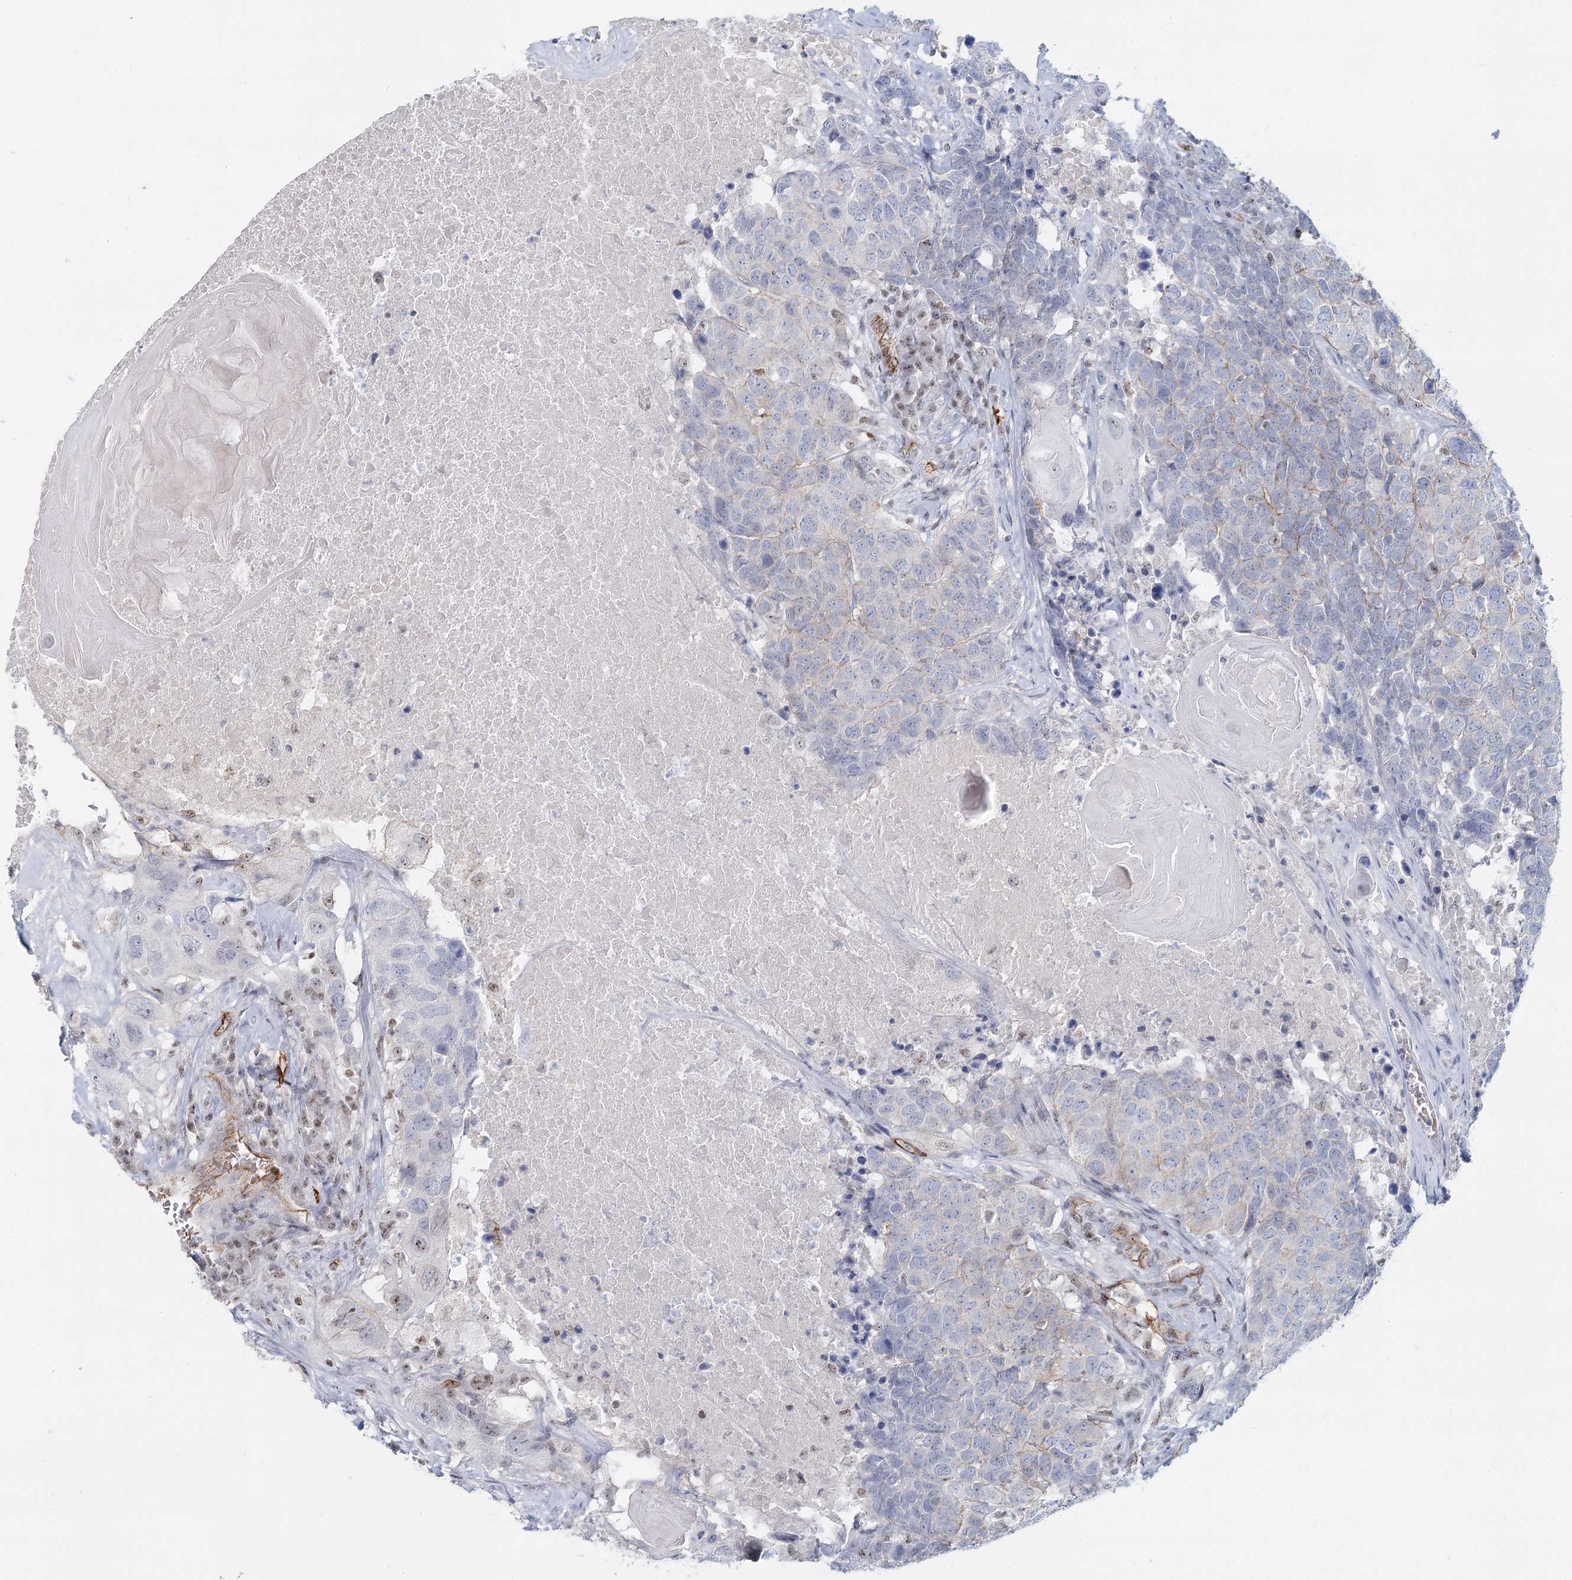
{"staining": {"intensity": "negative", "quantity": "none", "location": "none"}, "tissue": "head and neck cancer", "cell_type": "Tumor cells", "image_type": "cancer", "snomed": [{"axis": "morphology", "description": "Squamous cell carcinoma, NOS"}, {"axis": "topography", "description": "Head-Neck"}], "caption": "IHC of head and neck cancer demonstrates no staining in tumor cells. (IHC, brightfield microscopy, high magnification).", "gene": "ZFYVE28", "patient": {"sex": "male", "age": 66}}